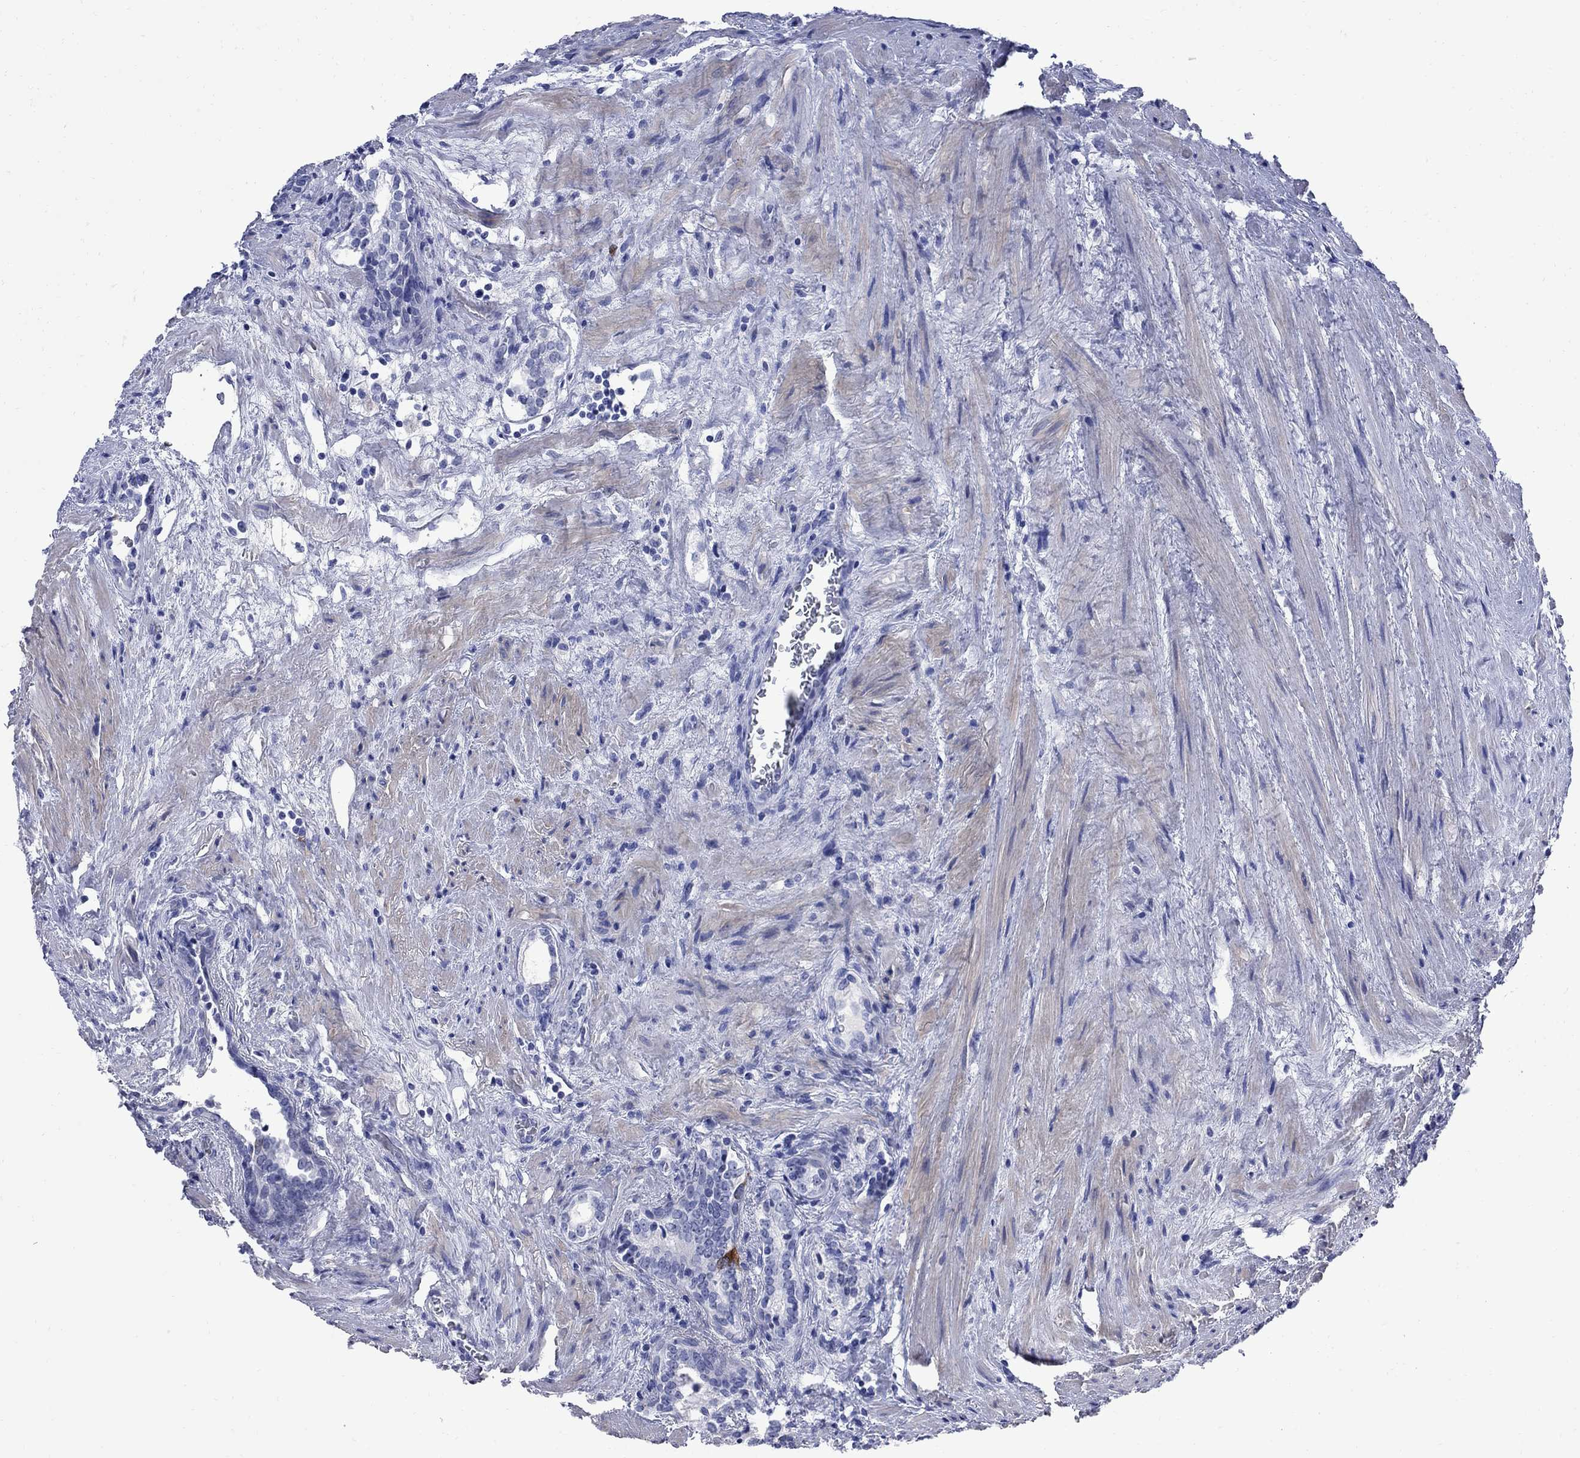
{"staining": {"intensity": "strong", "quantity": "<25%", "location": "cytoplasmic/membranous"}, "tissue": "prostate cancer", "cell_type": "Tumor cells", "image_type": "cancer", "snomed": [{"axis": "morphology", "description": "Adenocarcinoma, NOS"}, {"axis": "morphology", "description": "Adenocarcinoma, High grade"}, {"axis": "topography", "description": "Prostate"}], "caption": "Brown immunohistochemical staining in prostate cancer (adenocarcinoma (high-grade)) exhibits strong cytoplasmic/membranous staining in approximately <25% of tumor cells. (DAB = brown stain, brightfield microscopy at high magnification).", "gene": "TACC3", "patient": {"sex": "male", "age": 61}}